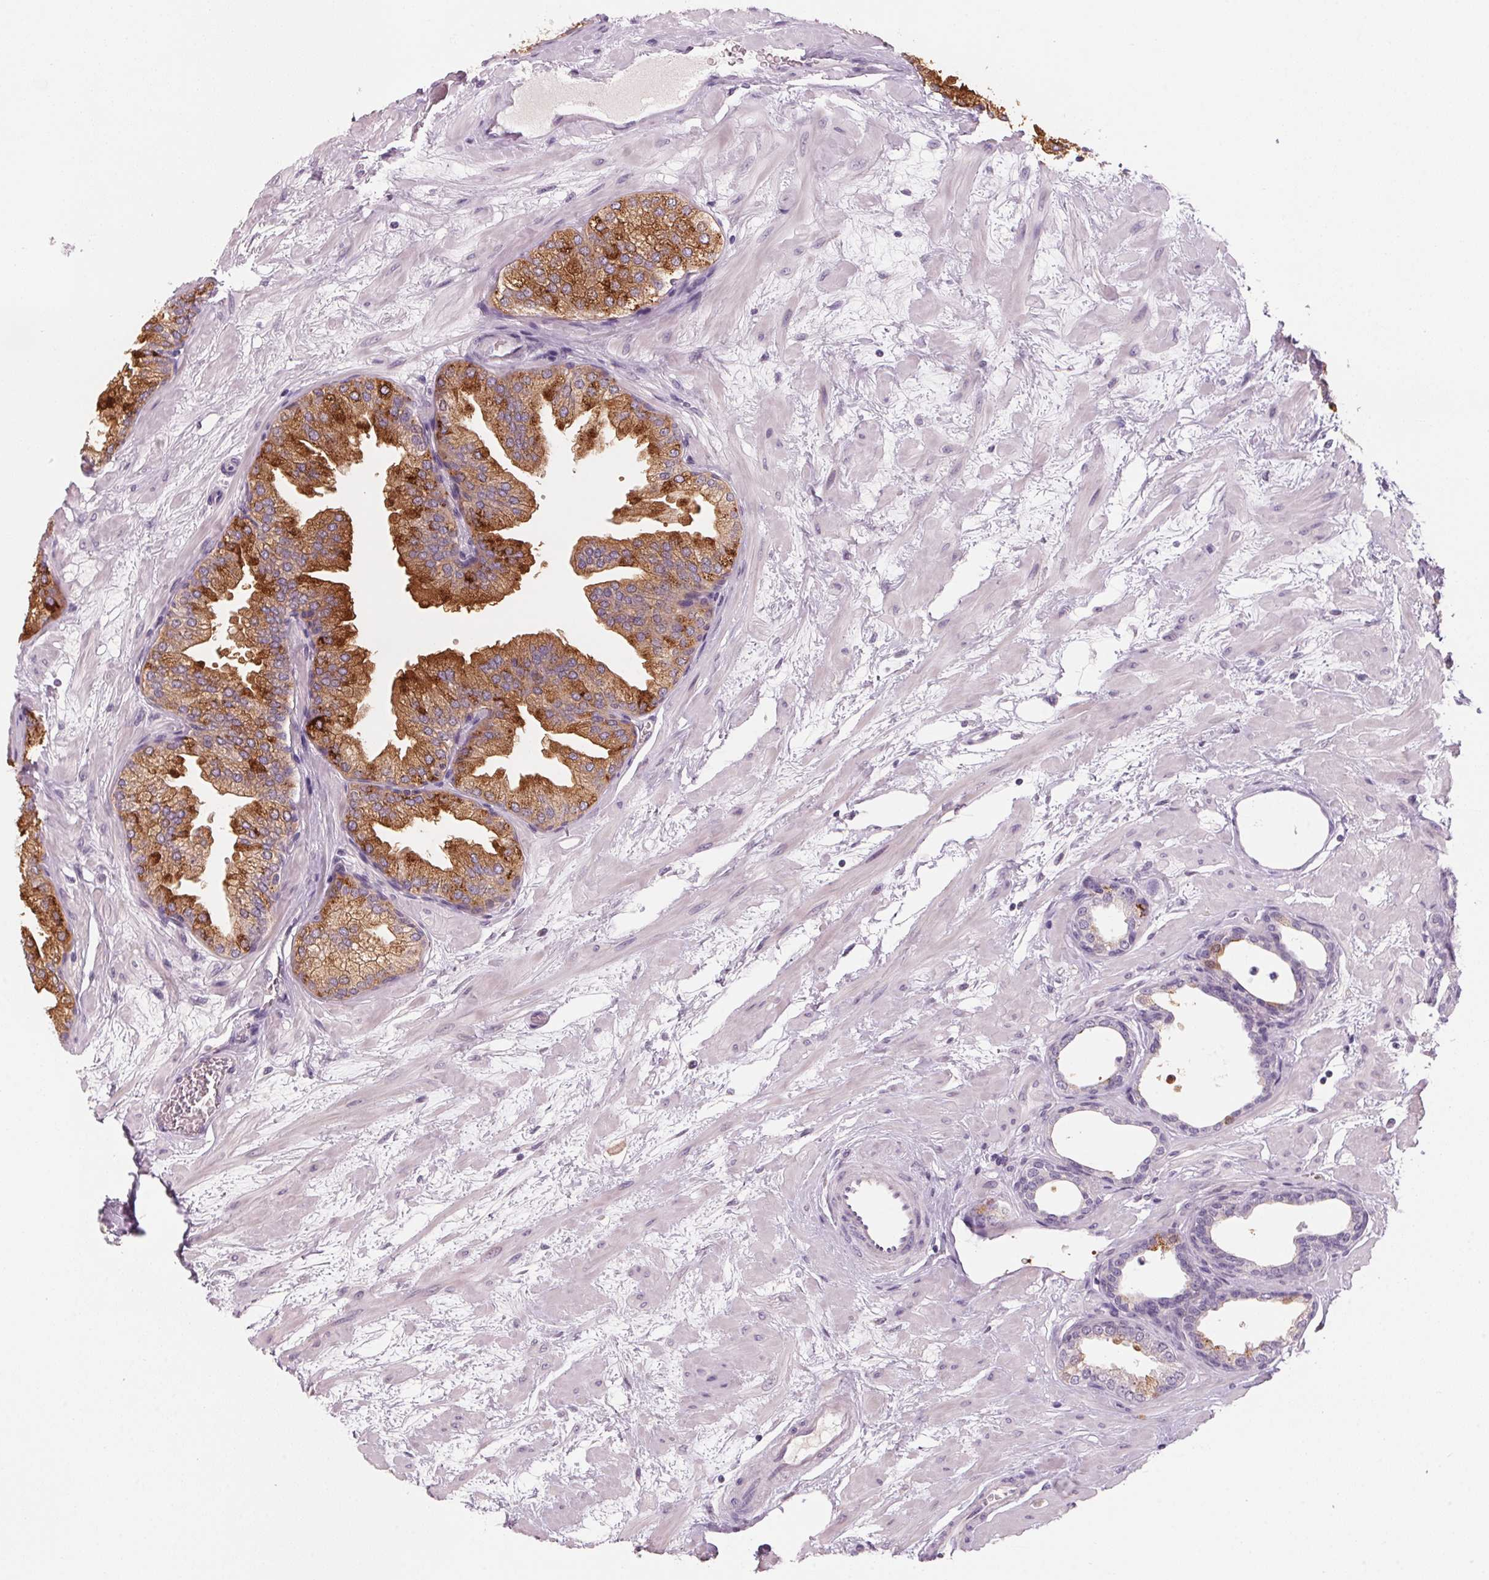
{"staining": {"intensity": "moderate", "quantity": "<25%", "location": "cytoplasmic/membranous"}, "tissue": "prostate", "cell_type": "Glandular cells", "image_type": "normal", "snomed": [{"axis": "morphology", "description": "Normal tissue, NOS"}, {"axis": "topography", "description": "Prostate"}], "caption": "This image demonstrates benign prostate stained with IHC to label a protein in brown. The cytoplasmic/membranous of glandular cells show moderate positivity for the protein. Nuclei are counter-stained blue.", "gene": "ADAM20", "patient": {"sex": "male", "age": 37}}